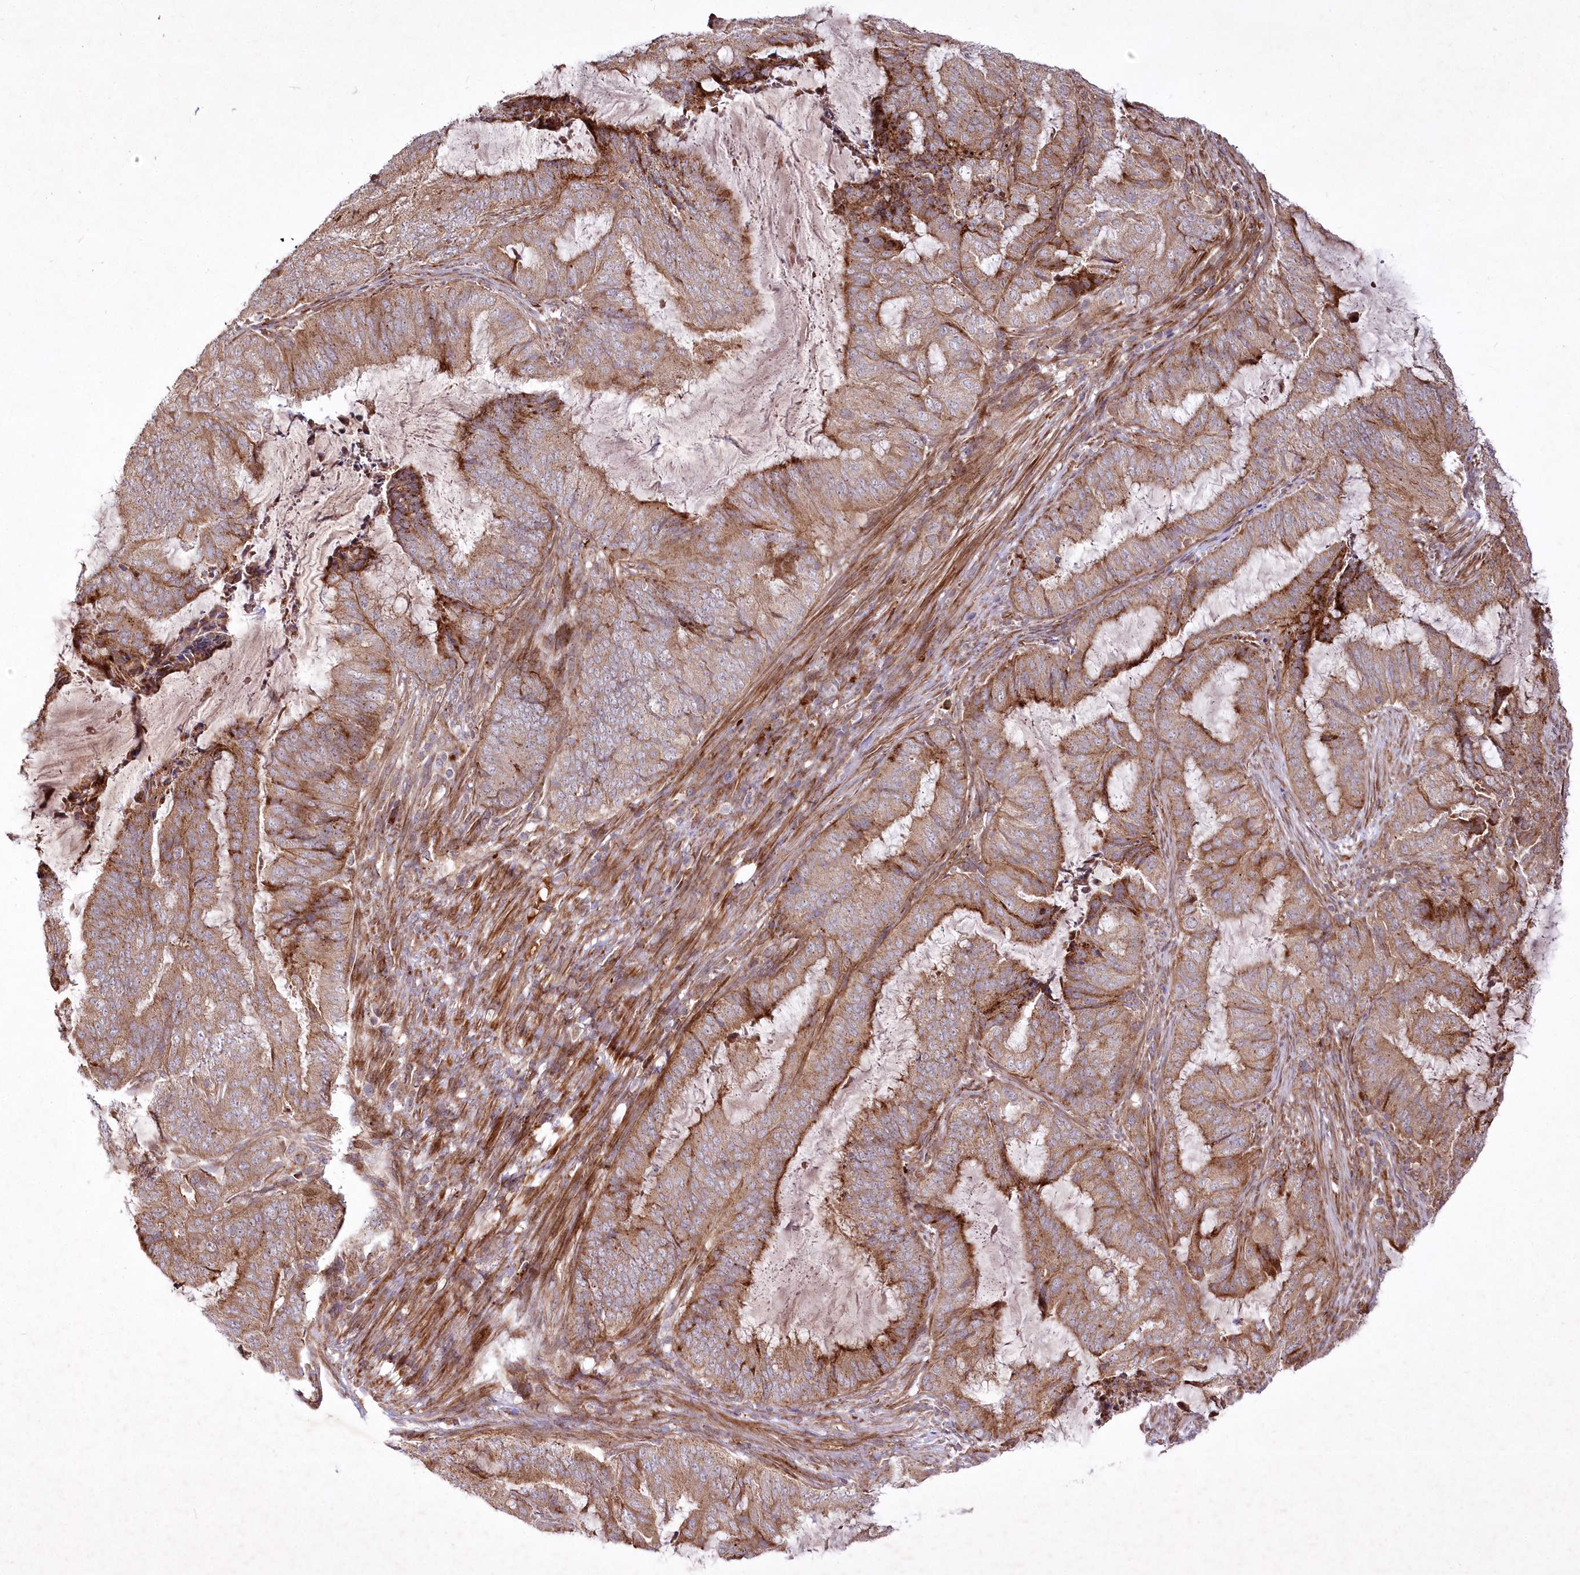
{"staining": {"intensity": "moderate", "quantity": ">75%", "location": "cytoplasmic/membranous"}, "tissue": "endometrial cancer", "cell_type": "Tumor cells", "image_type": "cancer", "snomed": [{"axis": "morphology", "description": "Adenocarcinoma, NOS"}, {"axis": "topography", "description": "Endometrium"}], "caption": "Adenocarcinoma (endometrial) stained with DAB immunohistochemistry (IHC) exhibits medium levels of moderate cytoplasmic/membranous positivity in approximately >75% of tumor cells. (Brightfield microscopy of DAB IHC at high magnification).", "gene": "PSTK", "patient": {"sex": "female", "age": 51}}